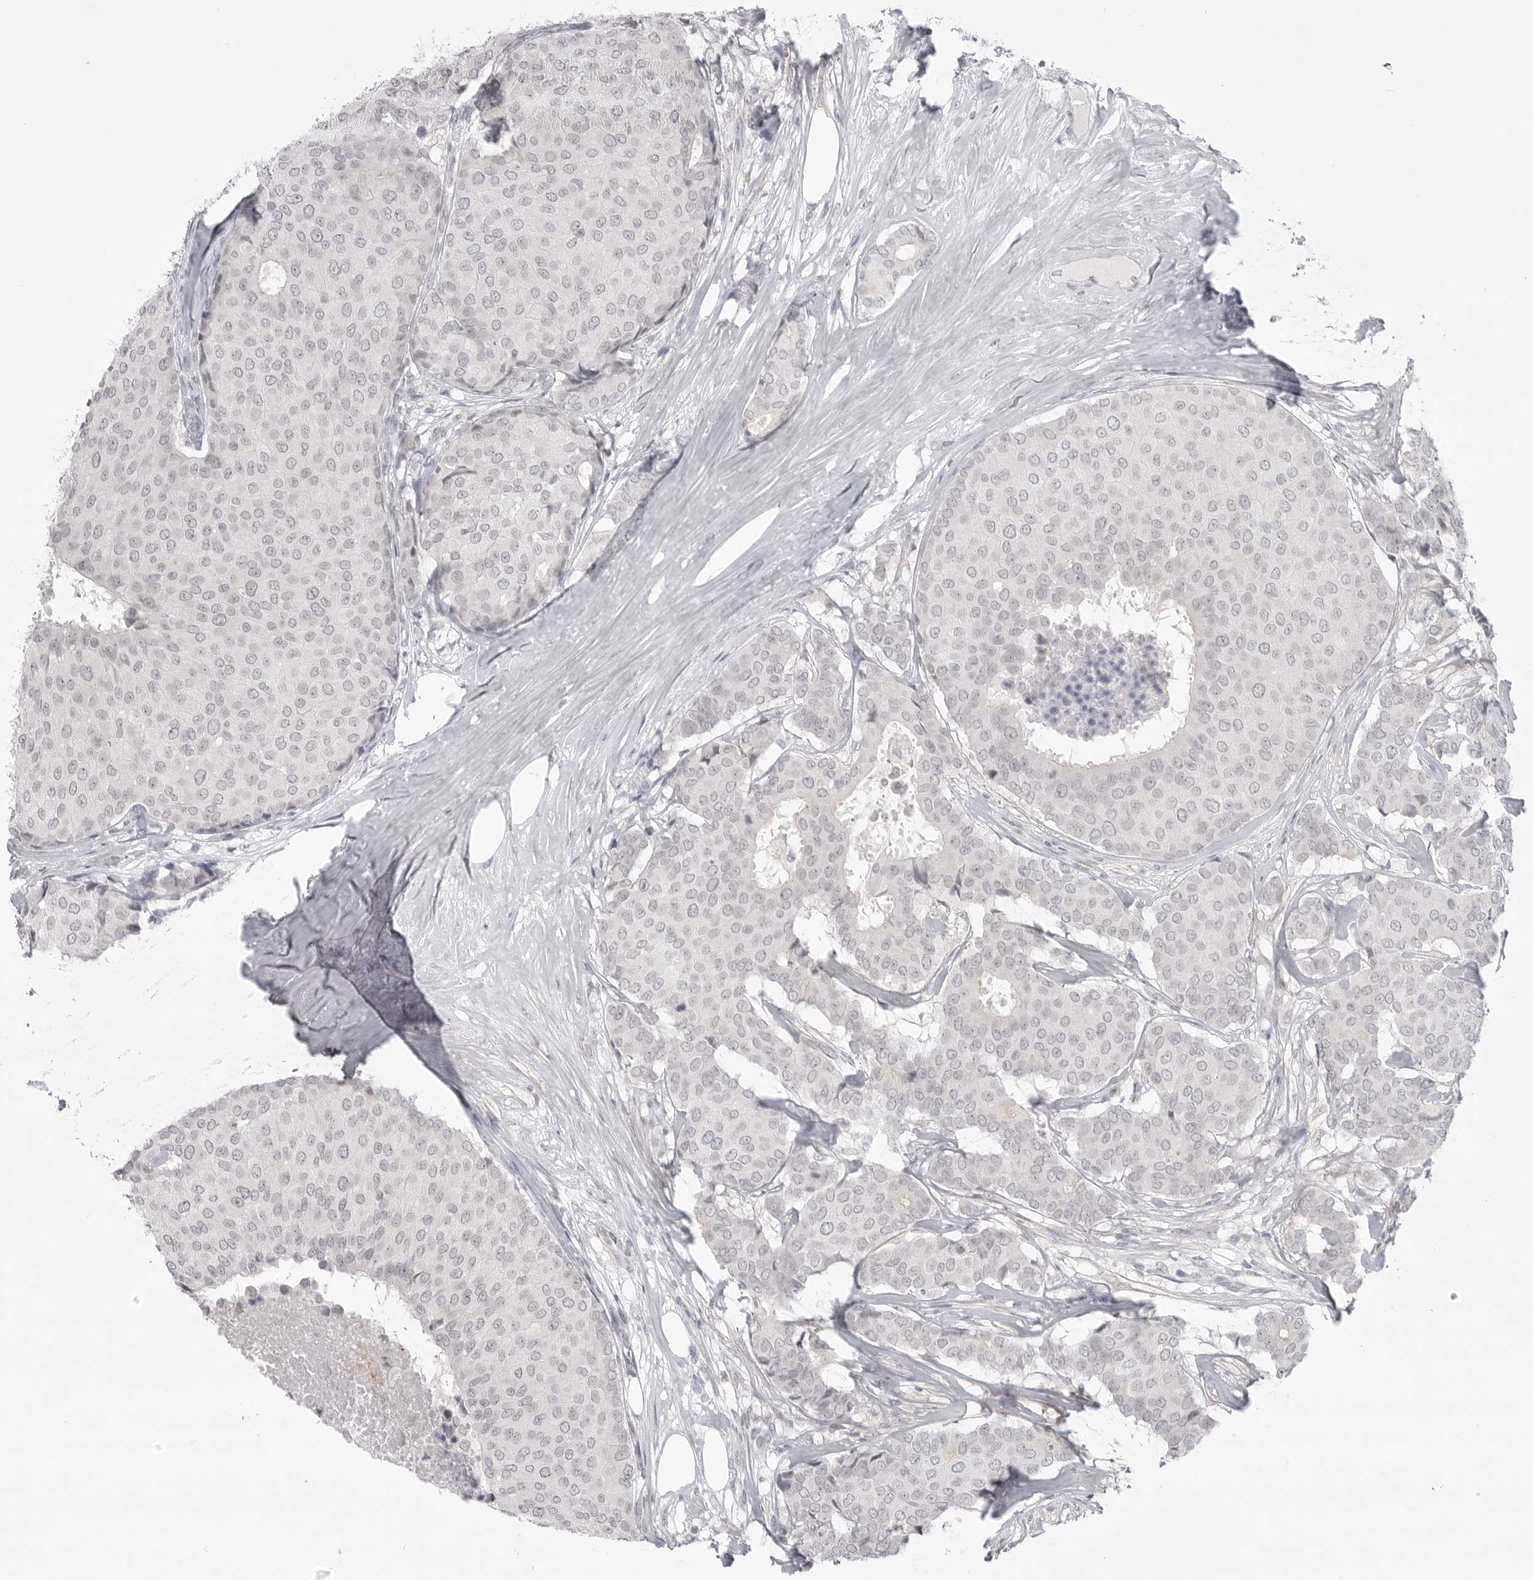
{"staining": {"intensity": "negative", "quantity": "none", "location": "none"}, "tissue": "breast cancer", "cell_type": "Tumor cells", "image_type": "cancer", "snomed": [{"axis": "morphology", "description": "Duct carcinoma"}, {"axis": "topography", "description": "Breast"}], "caption": "This is an immunohistochemistry (IHC) photomicrograph of breast invasive ductal carcinoma. There is no positivity in tumor cells.", "gene": "TCTN3", "patient": {"sex": "female", "age": 75}}